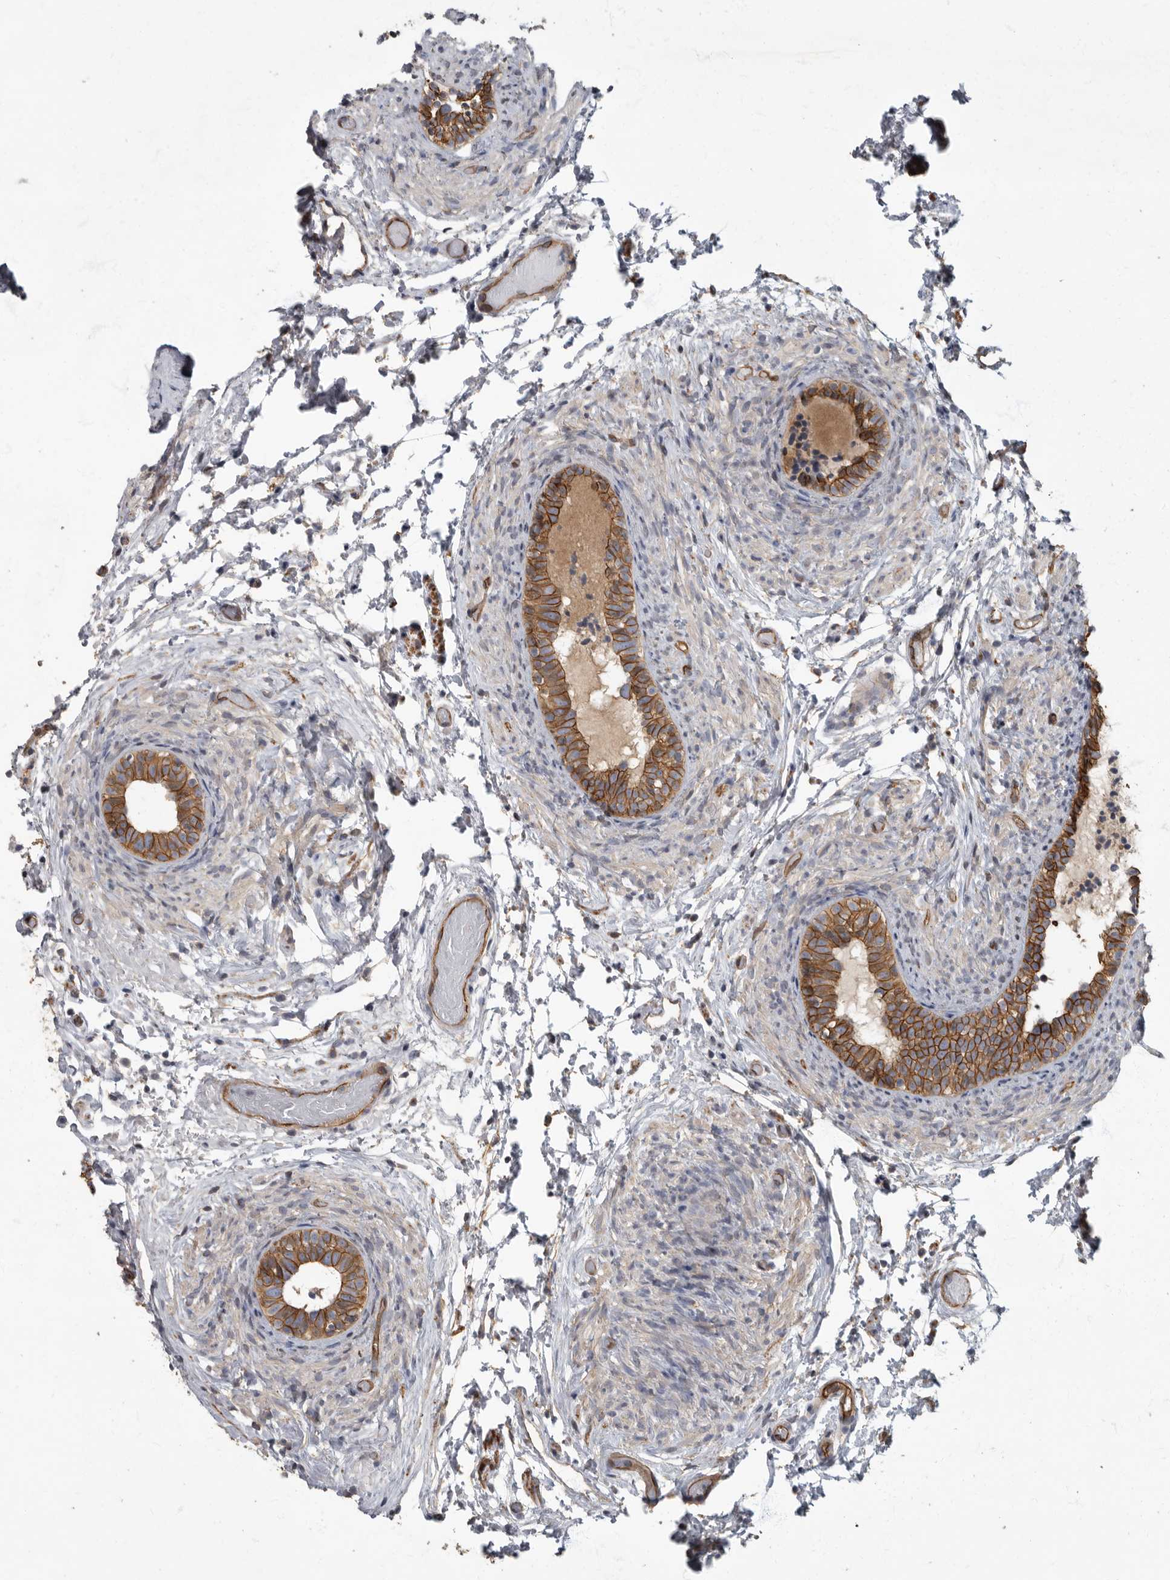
{"staining": {"intensity": "moderate", "quantity": ">75%", "location": "cytoplasmic/membranous"}, "tissue": "epididymis", "cell_type": "Glandular cells", "image_type": "normal", "snomed": [{"axis": "morphology", "description": "Normal tissue, NOS"}, {"axis": "topography", "description": "Epididymis"}], "caption": "Immunohistochemistry (IHC) histopathology image of normal human epididymis stained for a protein (brown), which reveals medium levels of moderate cytoplasmic/membranous positivity in about >75% of glandular cells.", "gene": "PDK1", "patient": {"sex": "male", "age": 5}}